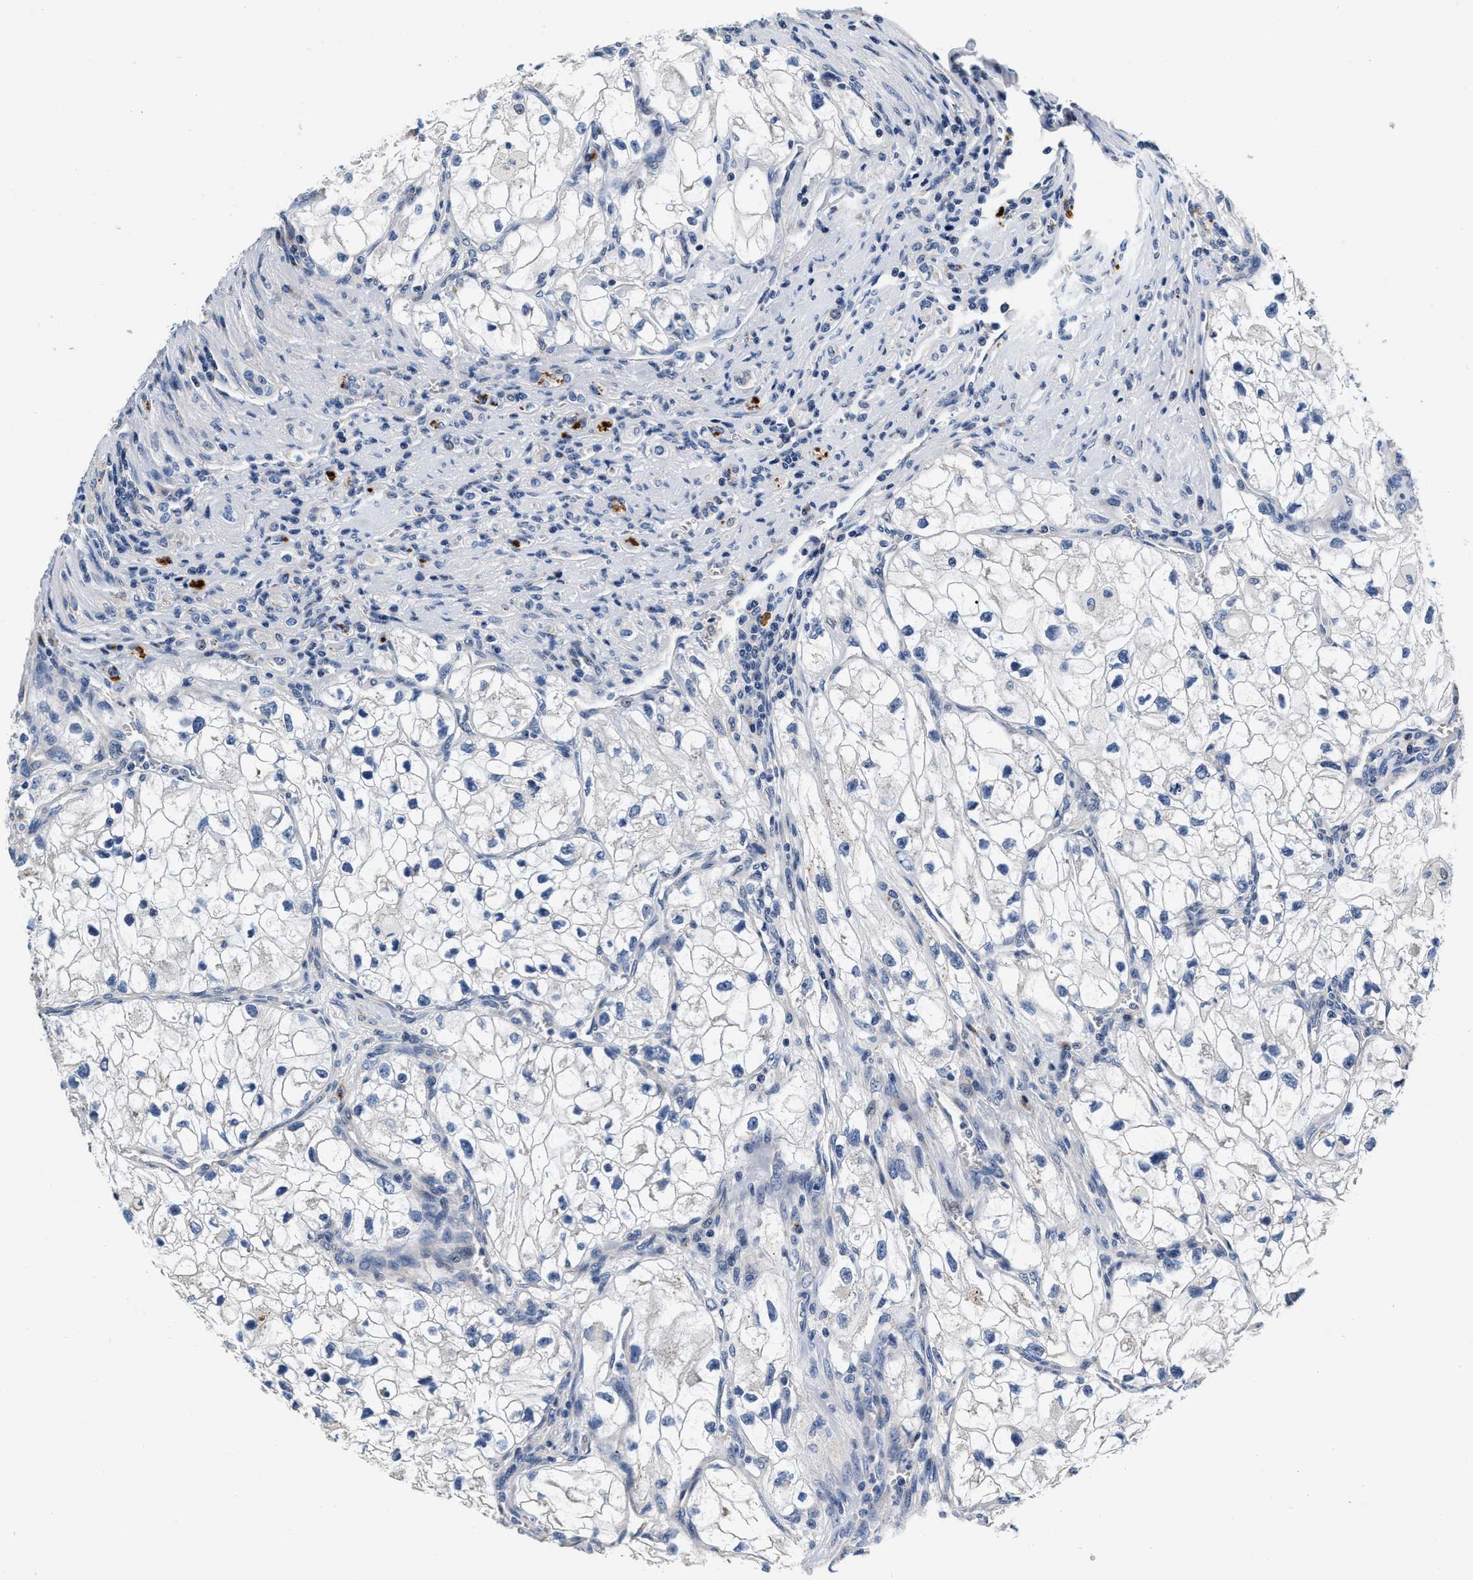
{"staining": {"intensity": "negative", "quantity": "none", "location": "none"}, "tissue": "renal cancer", "cell_type": "Tumor cells", "image_type": "cancer", "snomed": [{"axis": "morphology", "description": "Adenocarcinoma, NOS"}, {"axis": "topography", "description": "Kidney"}], "caption": "An IHC micrograph of renal cancer (adenocarcinoma) is shown. There is no staining in tumor cells of renal cancer (adenocarcinoma). (Immunohistochemistry, brightfield microscopy, high magnification).", "gene": "ABCG8", "patient": {"sex": "female", "age": 70}}